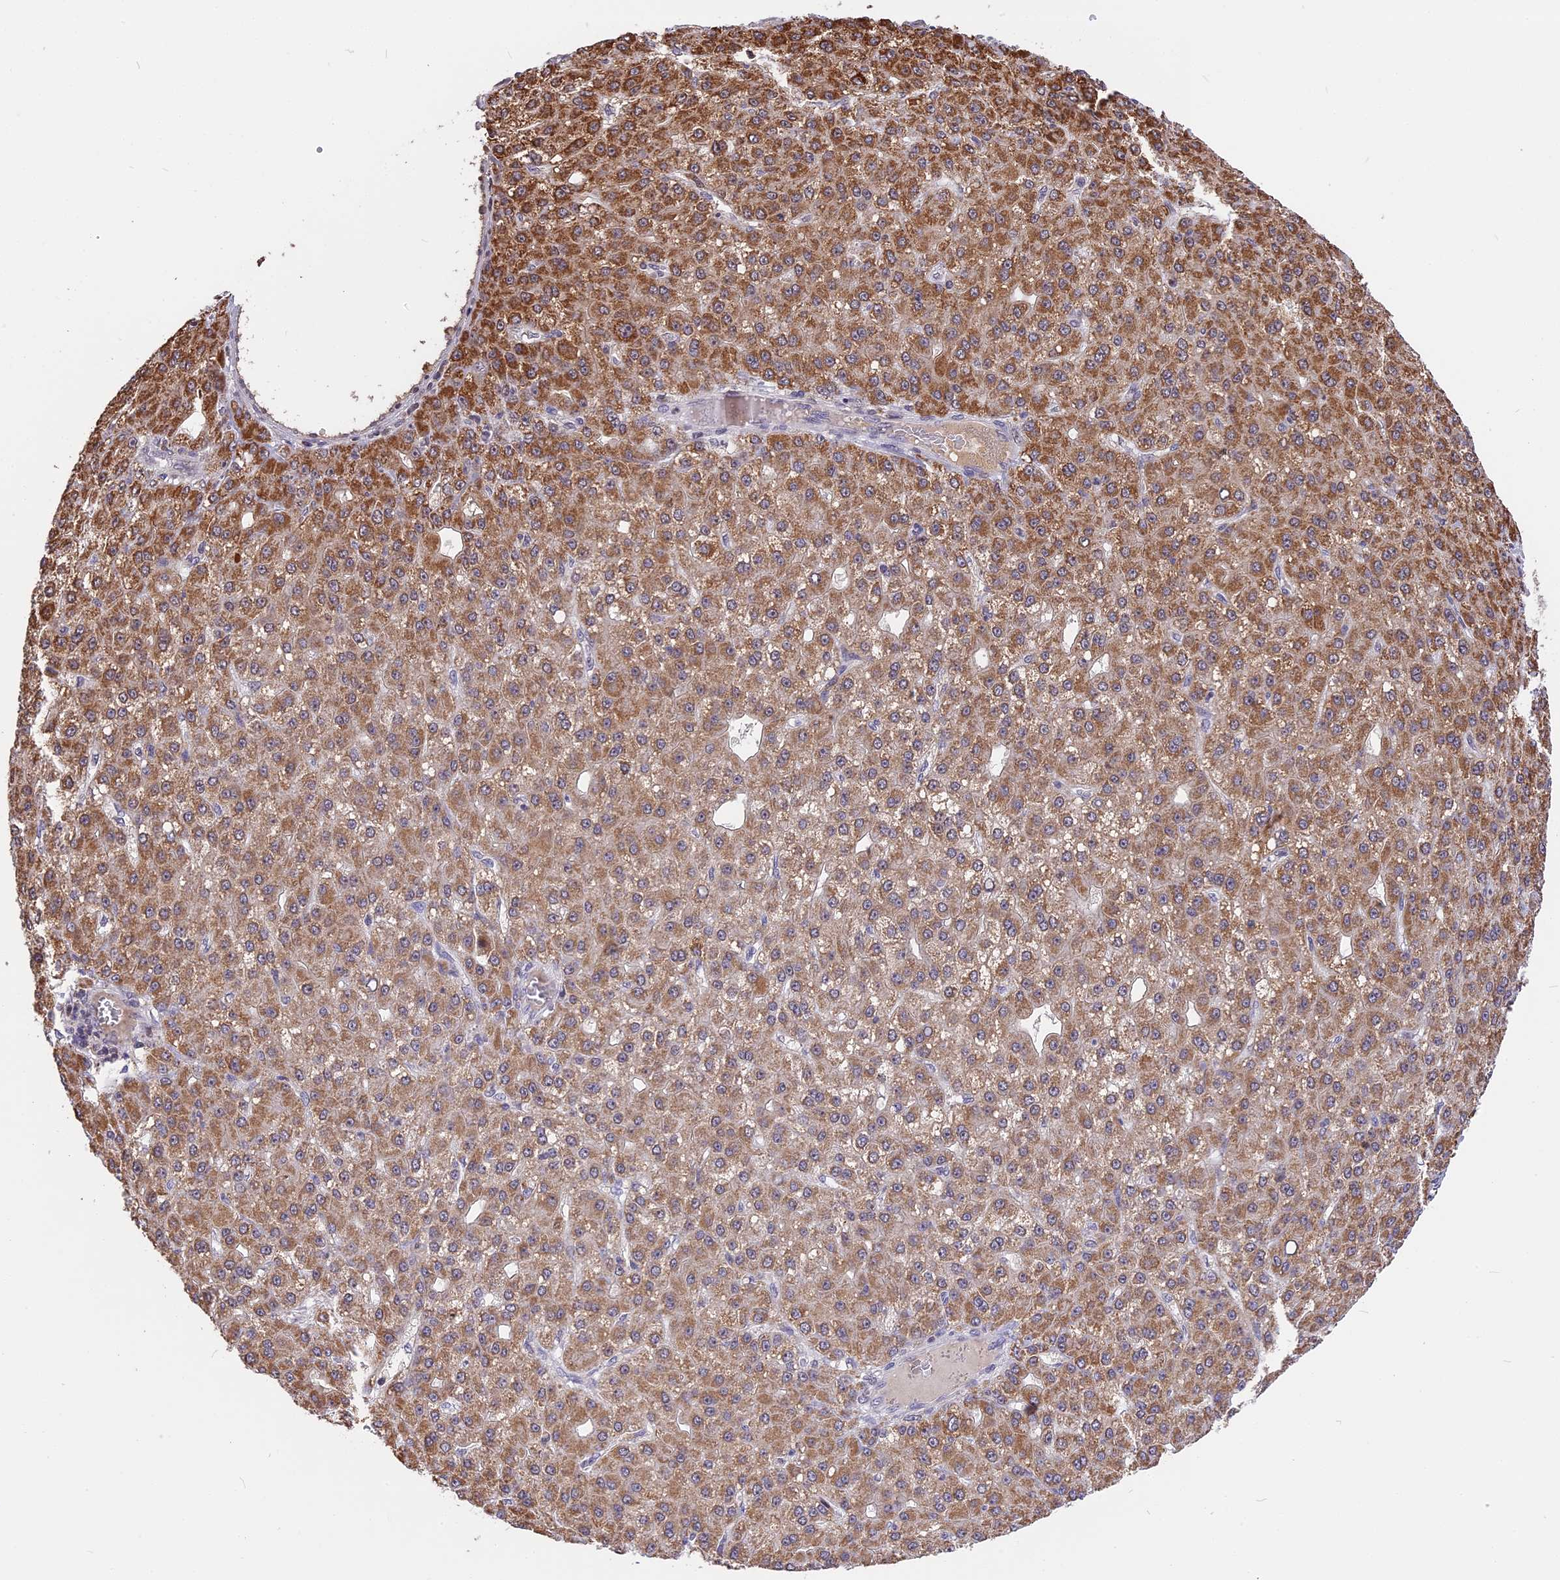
{"staining": {"intensity": "moderate", "quantity": ">75%", "location": "cytoplasmic/membranous"}, "tissue": "liver cancer", "cell_type": "Tumor cells", "image_type": "cancer", "snomed": [{"axis": "morphology", "description": "Carcinoma, Hepatocellular, NOS"}, {"axis": "topography", "description": "Liver"}], "caption": "Immunohistochemistry (IHC) image of human hepatocellular carcinoma (liver) stained for a protein (brown), which displays medium levels of moderate cytoplasmic/membranous positivity in about >75% of tumor cells.", "gene": "RERGL", "patient": {"sex": "male", "age": 67}}